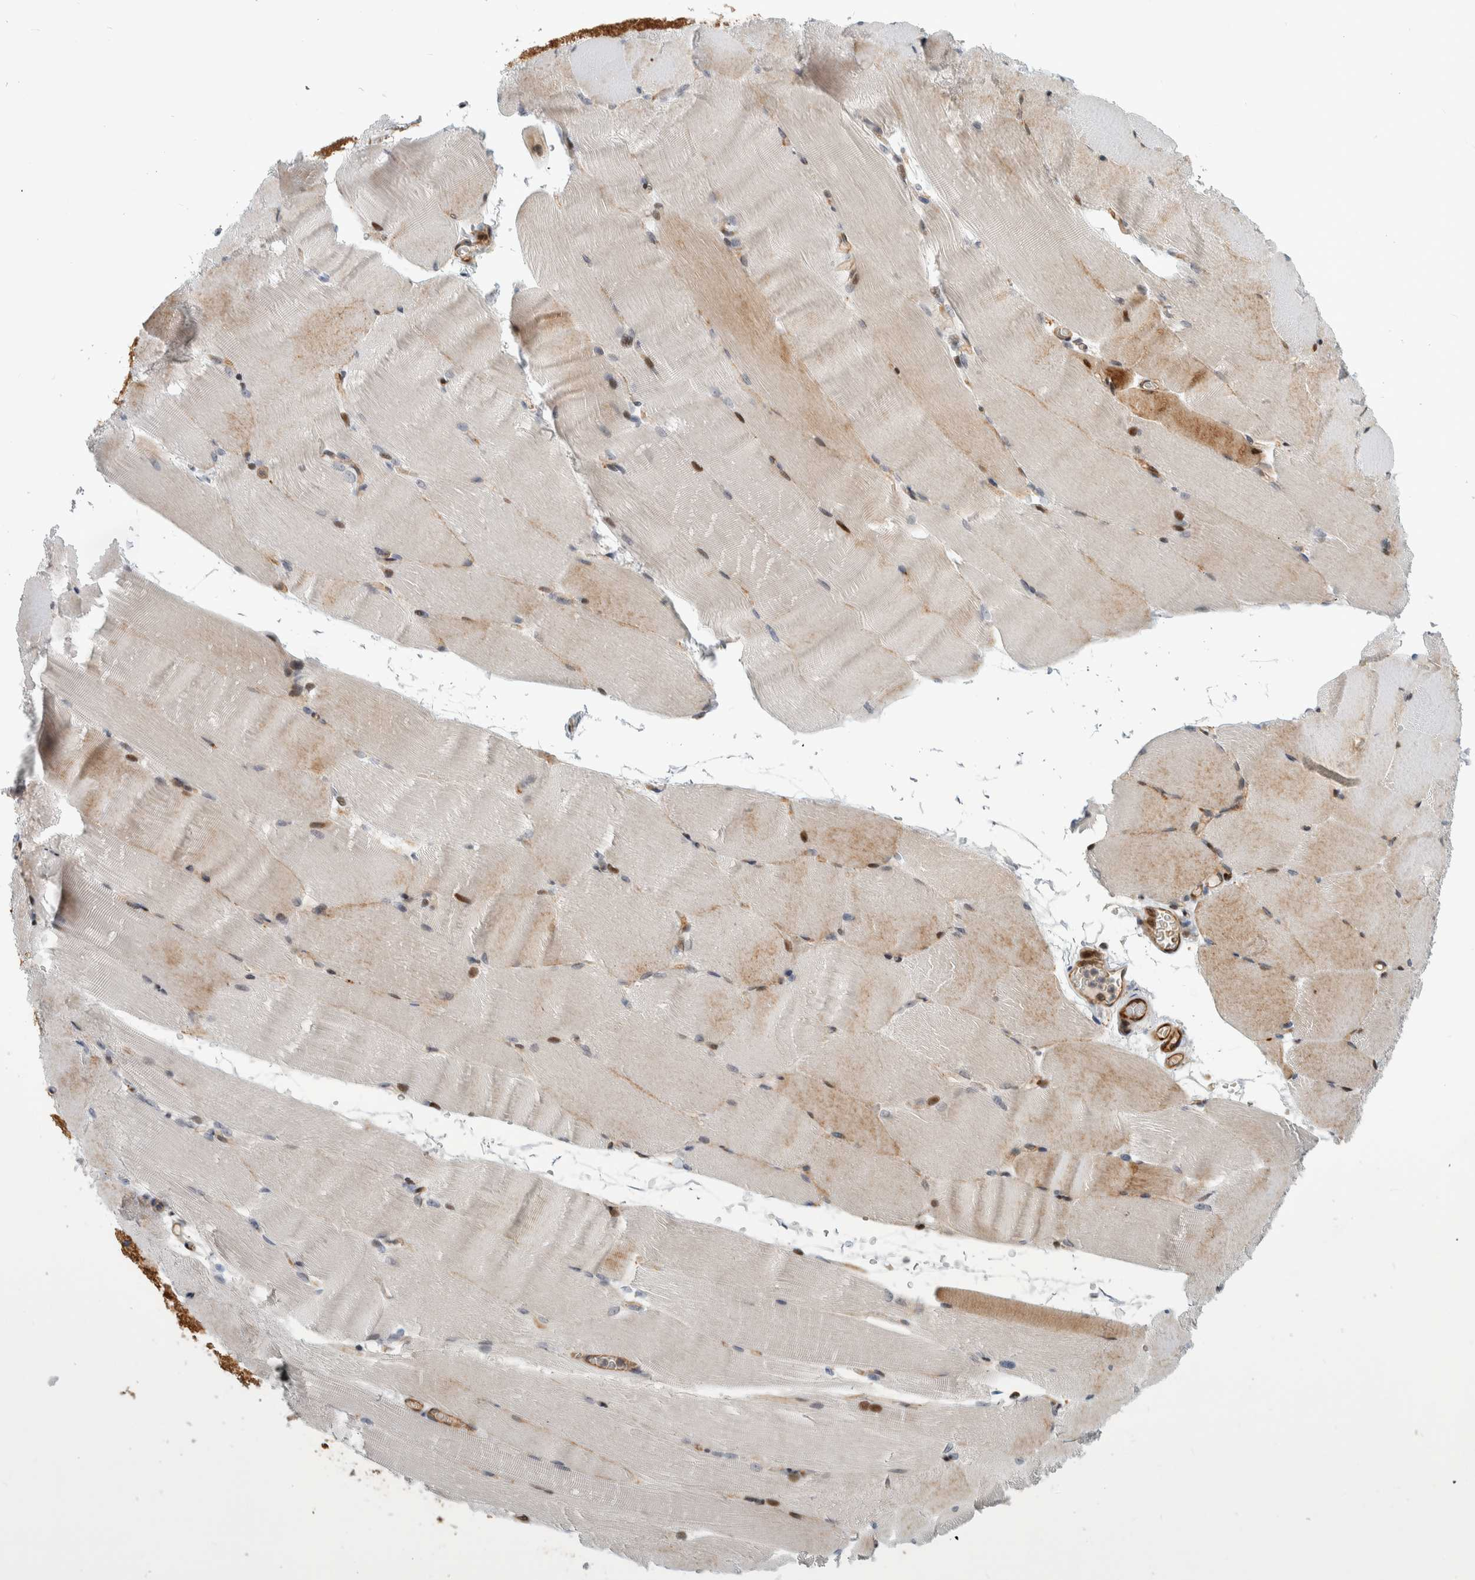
{"staining": {"intensity": "weak", "quantity": "25%-75%", "location": "cytoplasmic/membranous,nuclear"}, "tissue": "skeletal muscle", "cell_type": "Myocytes", "image_type": "normal", "snomed": [{"axis": "morphology", "description": "Normal tissue, NOS"}, {"axis": "topography", "description": "Skeletal muscle"}, {"axis": "topography", "description": "Parathyroid gland"}], "caption": "A brown stain labels weak cytoplasmic/membranous,nuclear positivity of a protein in myocytes of normal human skeletal muscle.", "gene": "MSL1", "patient": {"sex": "female", "age": 37}}